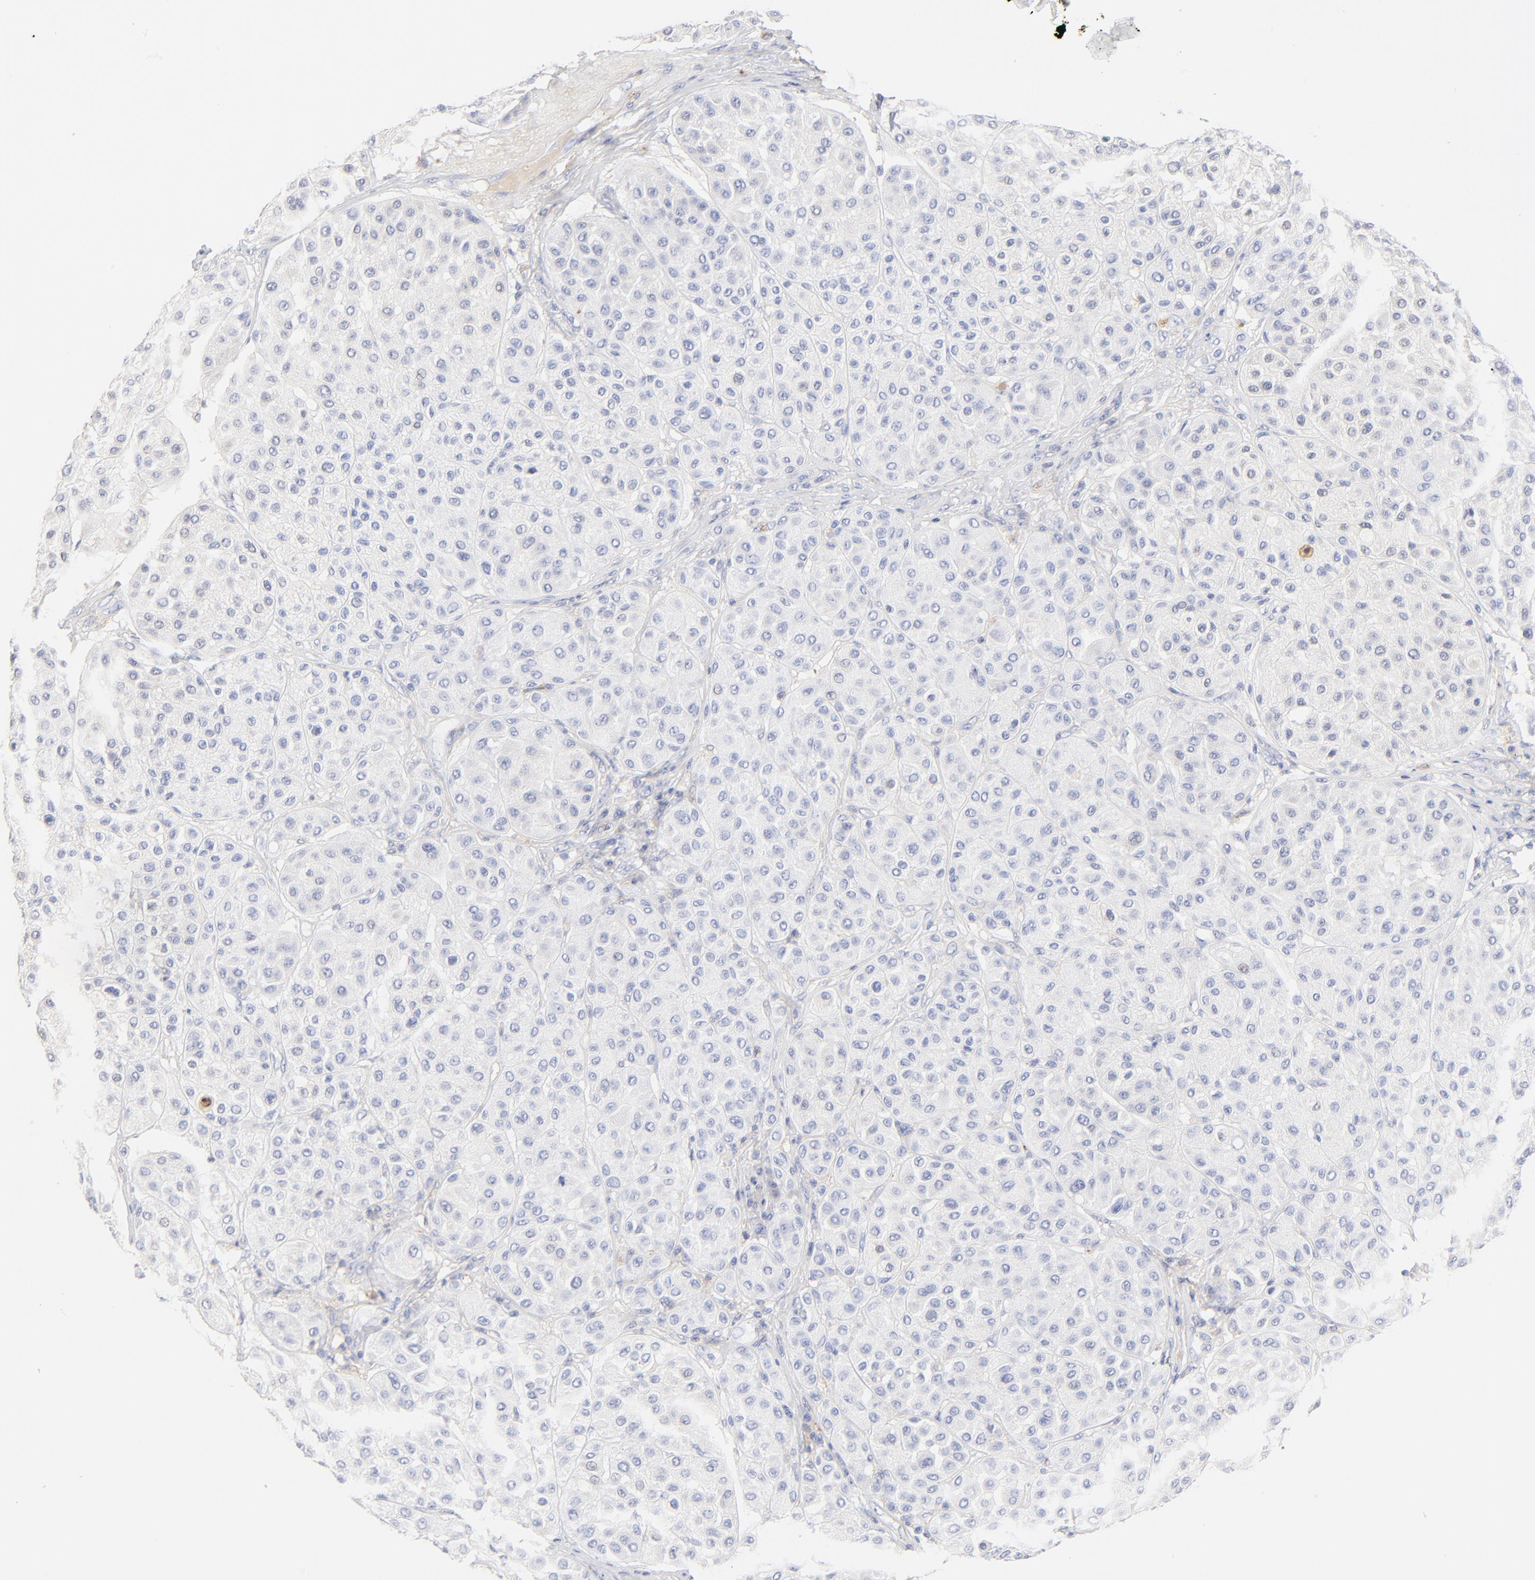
{"staining": {"intensity": "negative", "quantity": "none", "location": "none"}, "tissue": "melanoma", "cell_type": "Tumor cells", "image_type": "cancer", "snomed": [{"axis": "morphology", "description": "Normal tissue, NOS"}, {"axis": "morphology", "description": "Malignant melanoma, Metastatic site"}, {"axis": "topography", "description": "Skin"}], "caption": "A histopathology image of malignant melanoma (metastatic site) stained for a protein shows no brown staining in tumor cells.", "gene": "MDGA2", "patient": {"sex": "male", "age": 41}}